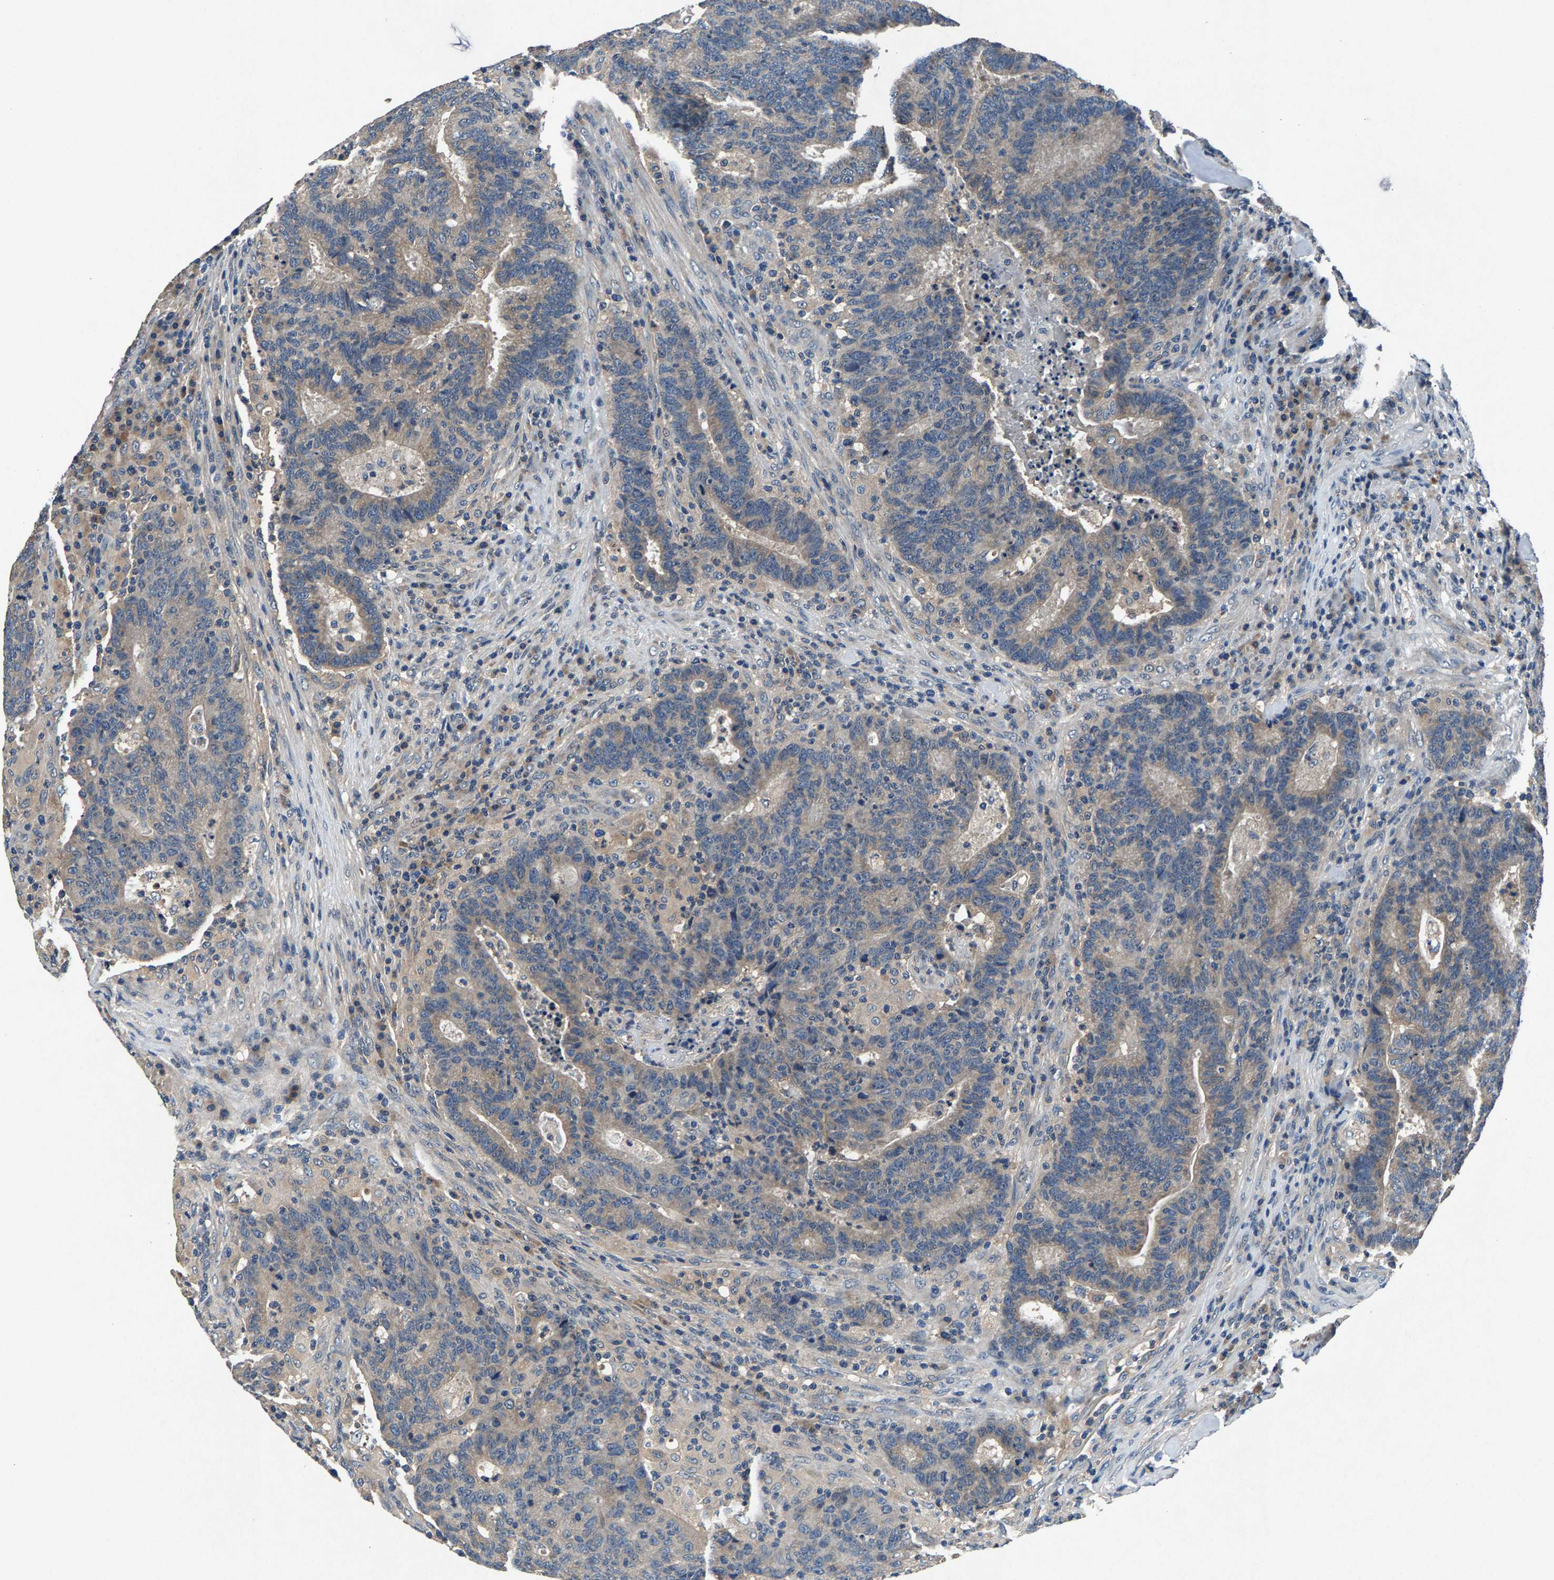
{"staining": {"intensity": "negative", "quantity": "none", "location": "none"}, "tissue": "colorectal cancer", "cell_type": "Tumor cells", "image_type": "cancer", "snomed": [{"axis": "morphology", "description": "Adenocarcinoma, NOS"}, {"axis": "topography", "description": "Colon"}], "caption": "This micrograph is of adenocarcinoma (colorectal) stained with immunohistochemistry to label a protein in brown with the nuclei are counter-stained blue. There is no staining in tumor cells. The staining was performed using DAB to visualize the protein expression in brown, while the nuclei were stained in blue with hematoxylin (Magnification: 20x).", "gene": "PRXL2C", "patient": {"sex": "female", "age": 75}}